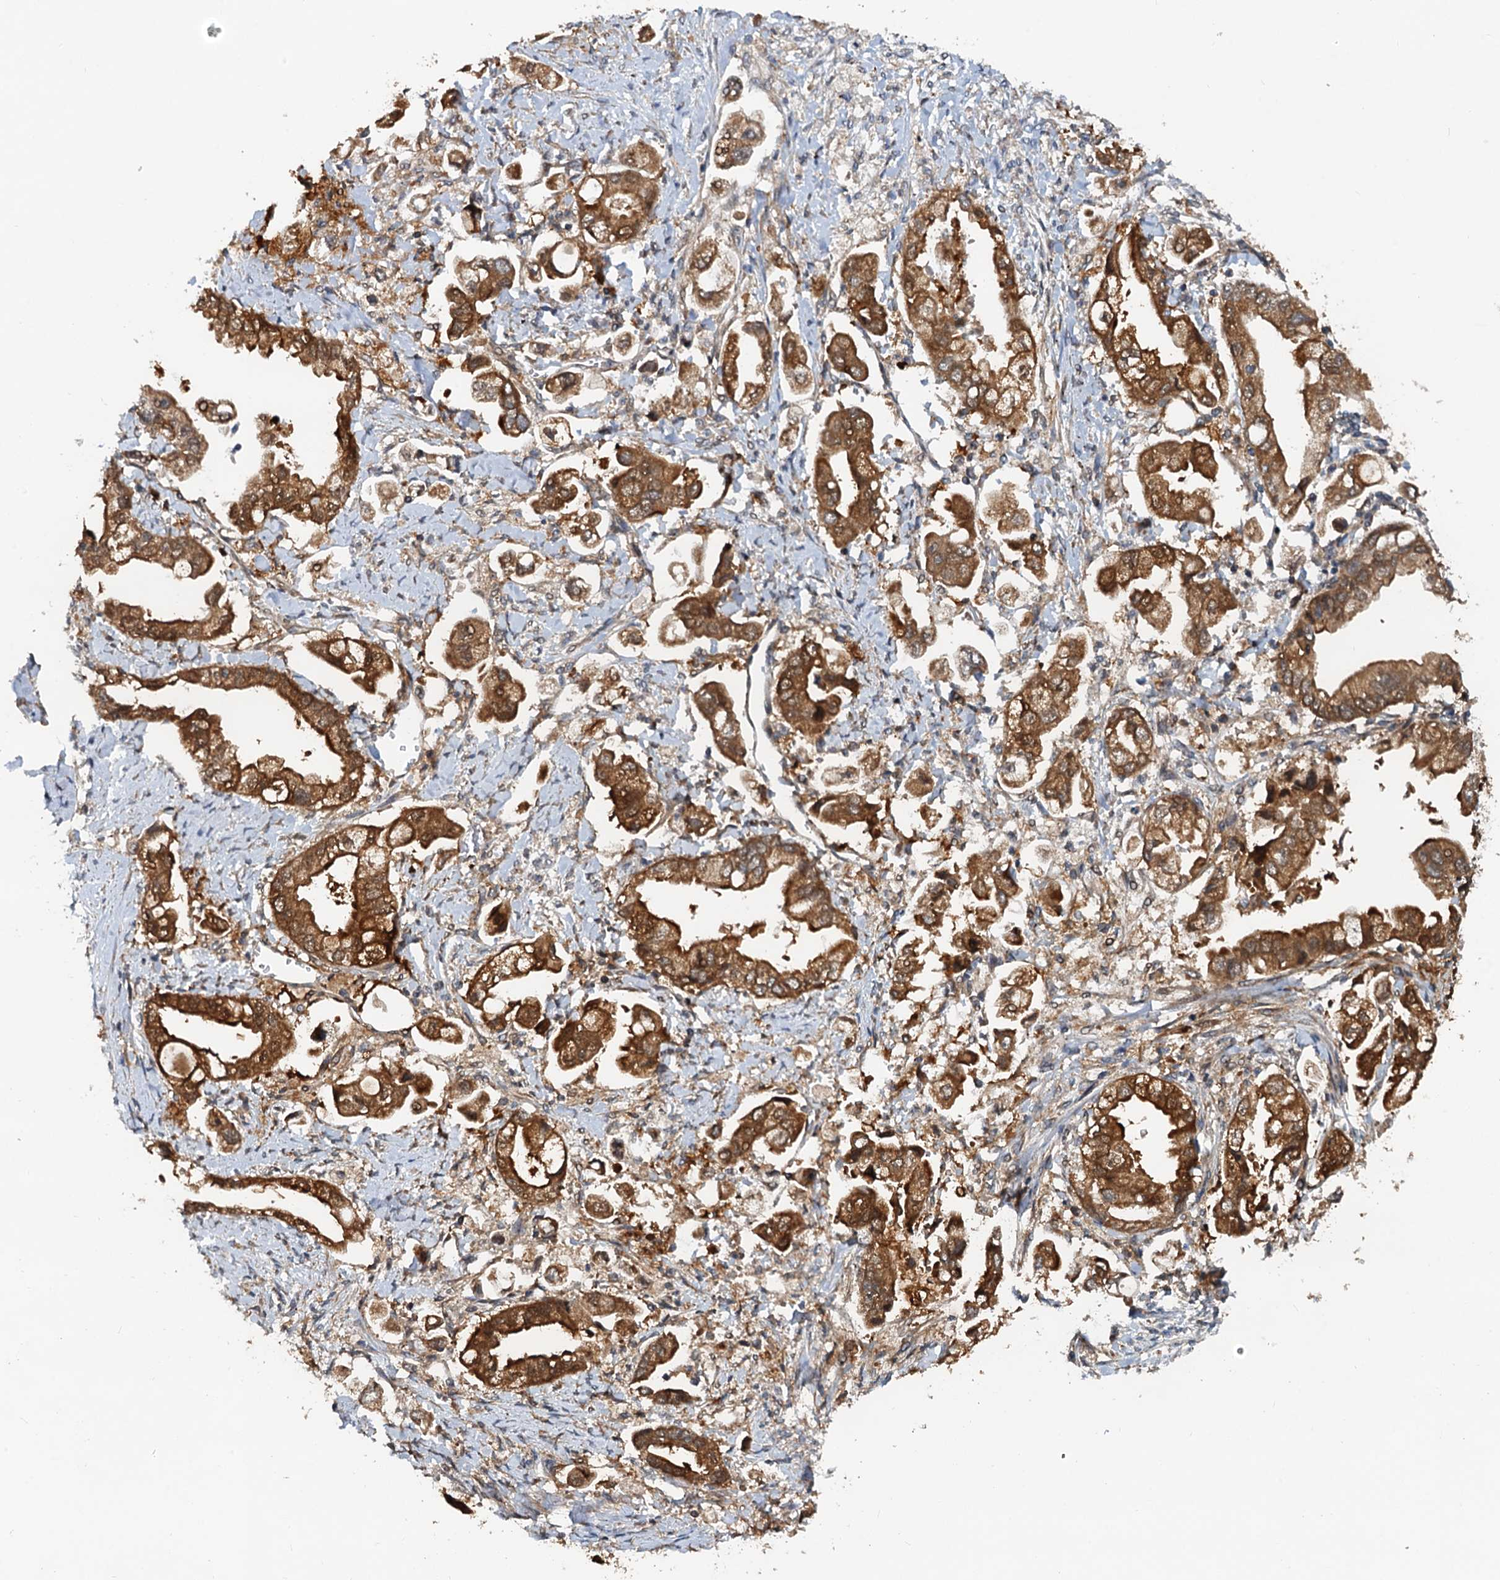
{"staining": {"intensity": "strong", "quantity": ">75%", "location": "cytoplasmic/membranous"}, "tissue": "stomach cancer", "cell_type": "Tumor cells", "image_type": "cancer", "snomed": [{"axis": "morphology", "description": "Adenocarcinoma, NOS"}, {"axis": "topography", "description": "Stomach"}], "caption": "Immunohistochemical staining of stomach cancer reveals high levels of strong cytoplasmic/membranous protein staining in about >75% of tumor cells.", "gene": "AAGAB", "patient": {"sex": "male", "age": 62}}